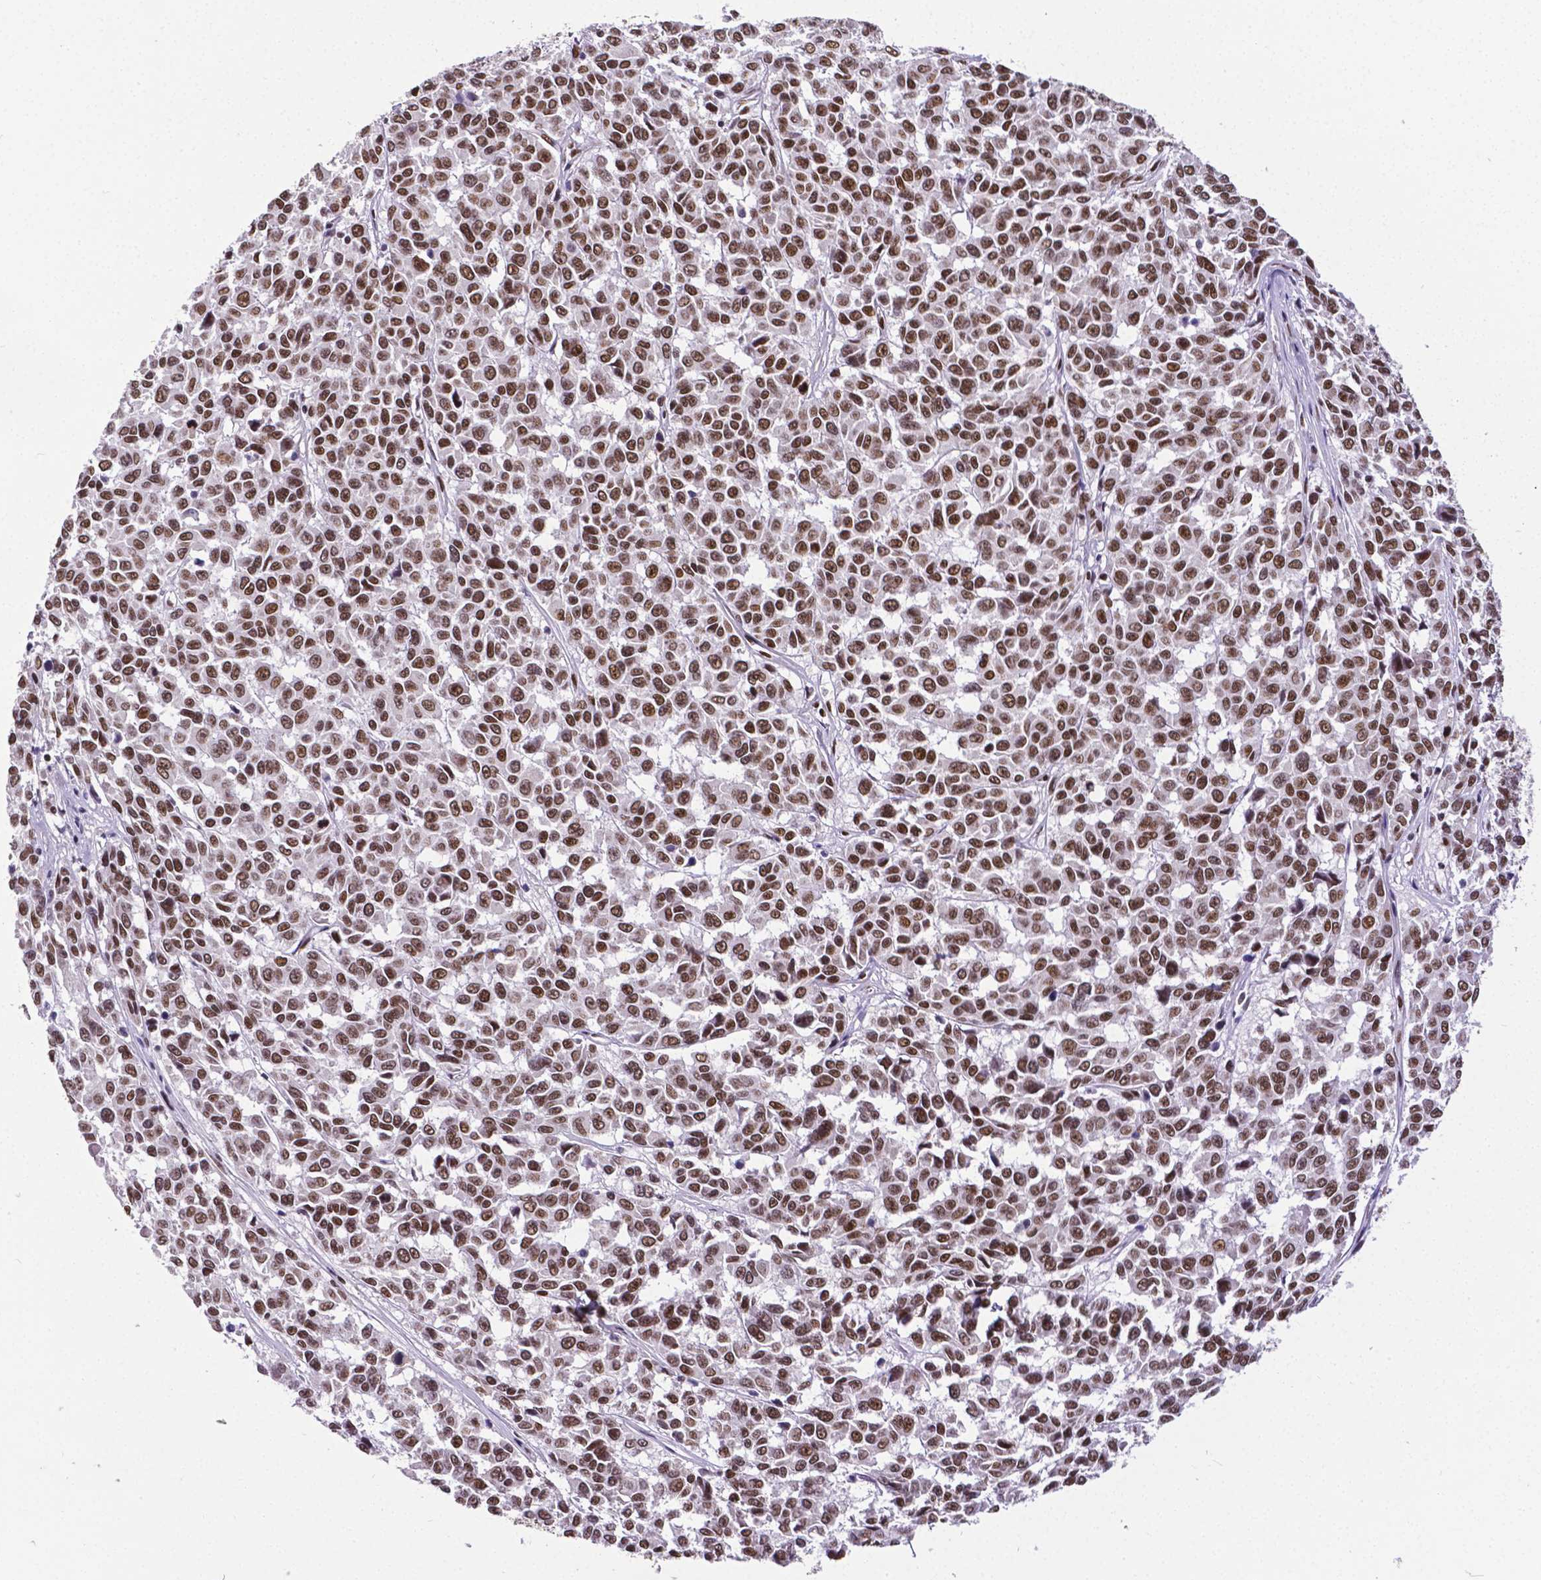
{"staining": {"intensity": "moderate", "quantity": ">75%", "location": "nuclear"}, "tissue": "melanoma", "cell_type": "Tumor cells", "image_type": "cancer", "snomed": [{"axis": "morphology", "description": "Malignant melanoma, NOS"}, {"axis": "topography", "description": "Skin"}], "caption": "Immunohistochemical staining of melanoma reveals medium levels of moderate nuclear protein expression in approximately >75% of tumor cells.", "gene": "REST", "patient": {"sex": "female", "age": 66}}